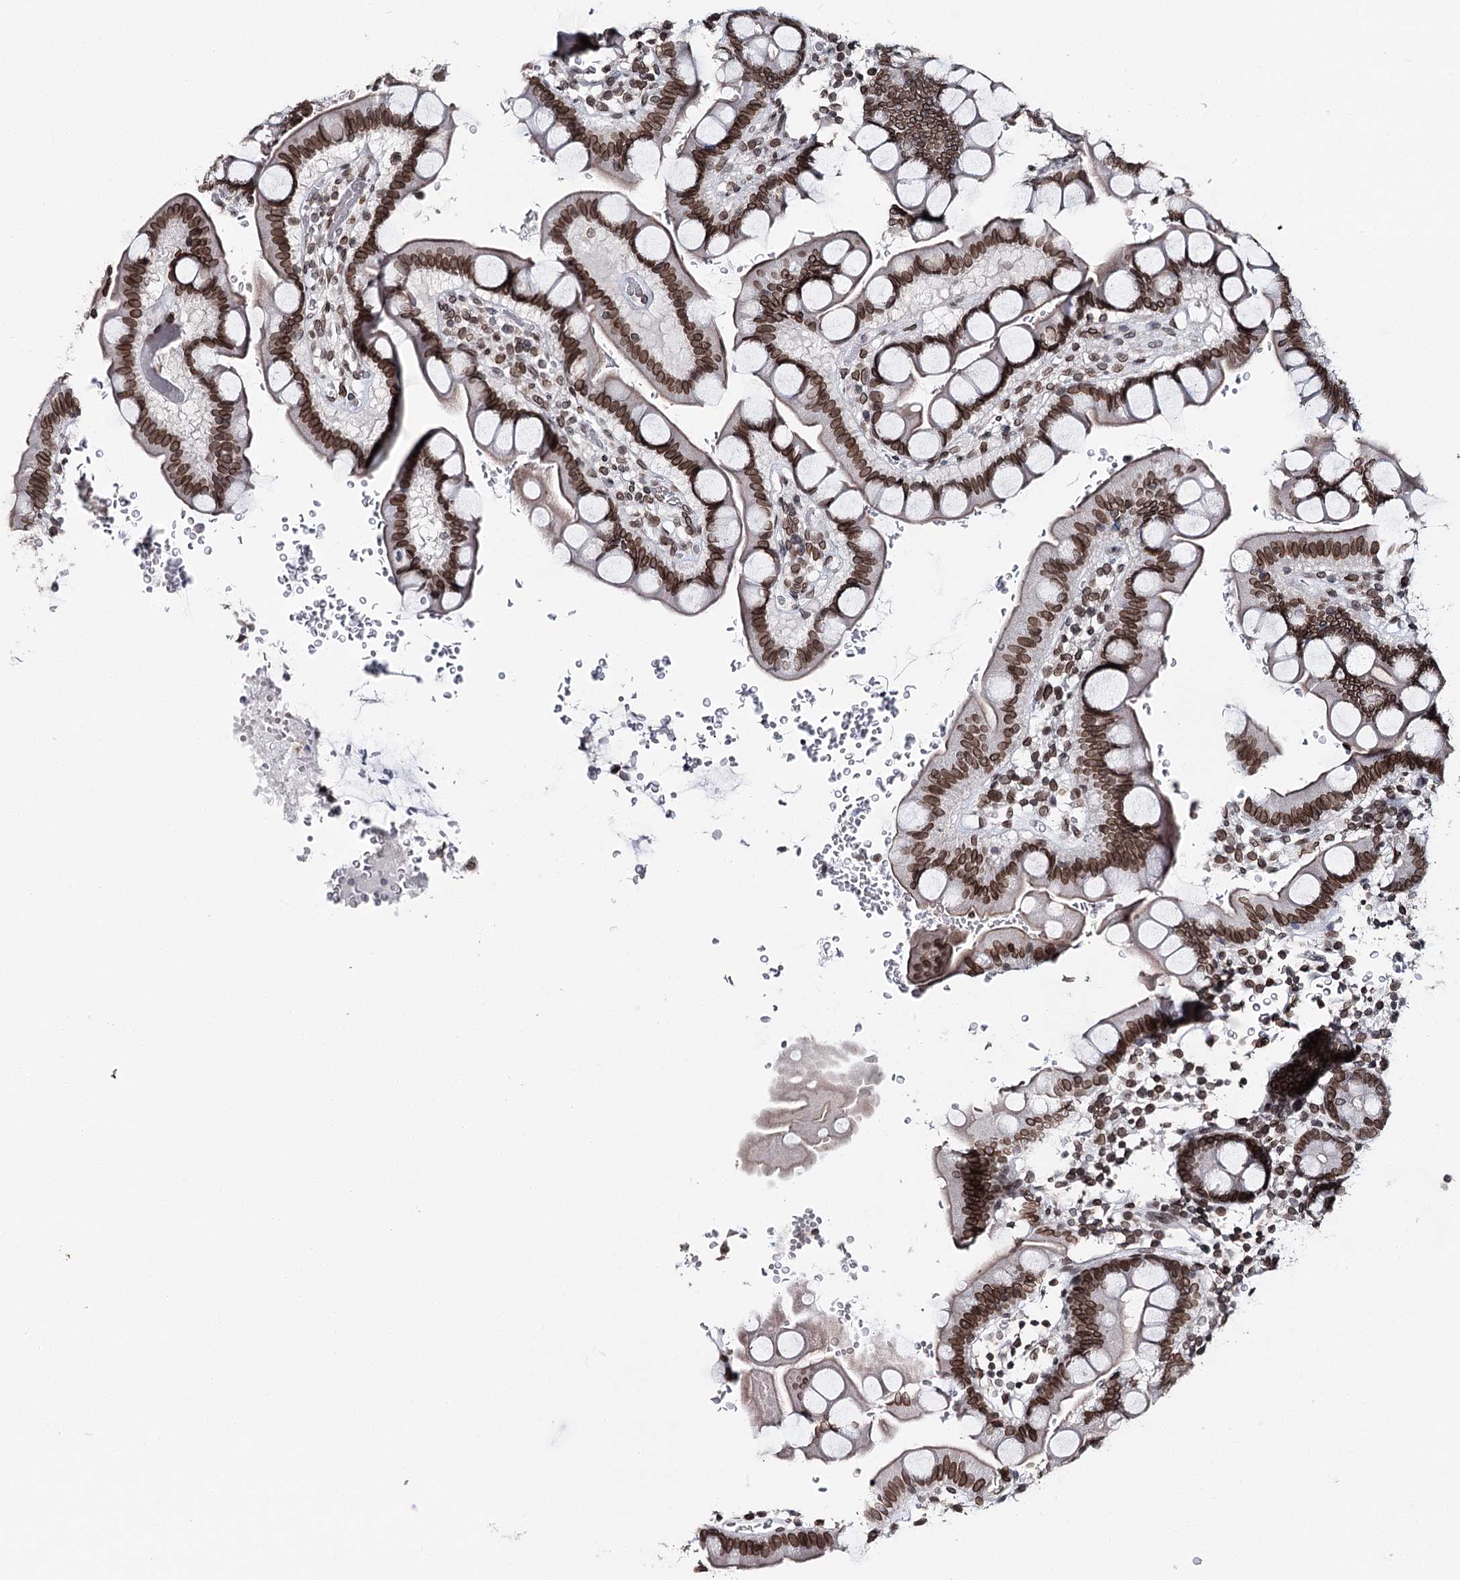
{"staining": {"intensity": "moderate", "quantity": ">75%", "location": "cytoplasmic/membranous,nuclear"}, "tissue": "small intestine", "cell_type": "Glandular cells", "image_type": "normal", "snomed": [{"axis": "morphology", "description": "Normal tissue, NOS"}, {"axis": "topography", "description": "Stomach, upper"}, {"axis": "topography", "description": "Stomach, lower"}, {"axis": "topography", "description": "Small intestine"}], "caption": "Glandular cells demonstrate medium levels of moderate cytoplasmic/membranous,nuclear positivity in about >75% of cells in benign human small intestine.", "gene": "KIAA0930", "patient": {"sex": "male", "age": 68}}